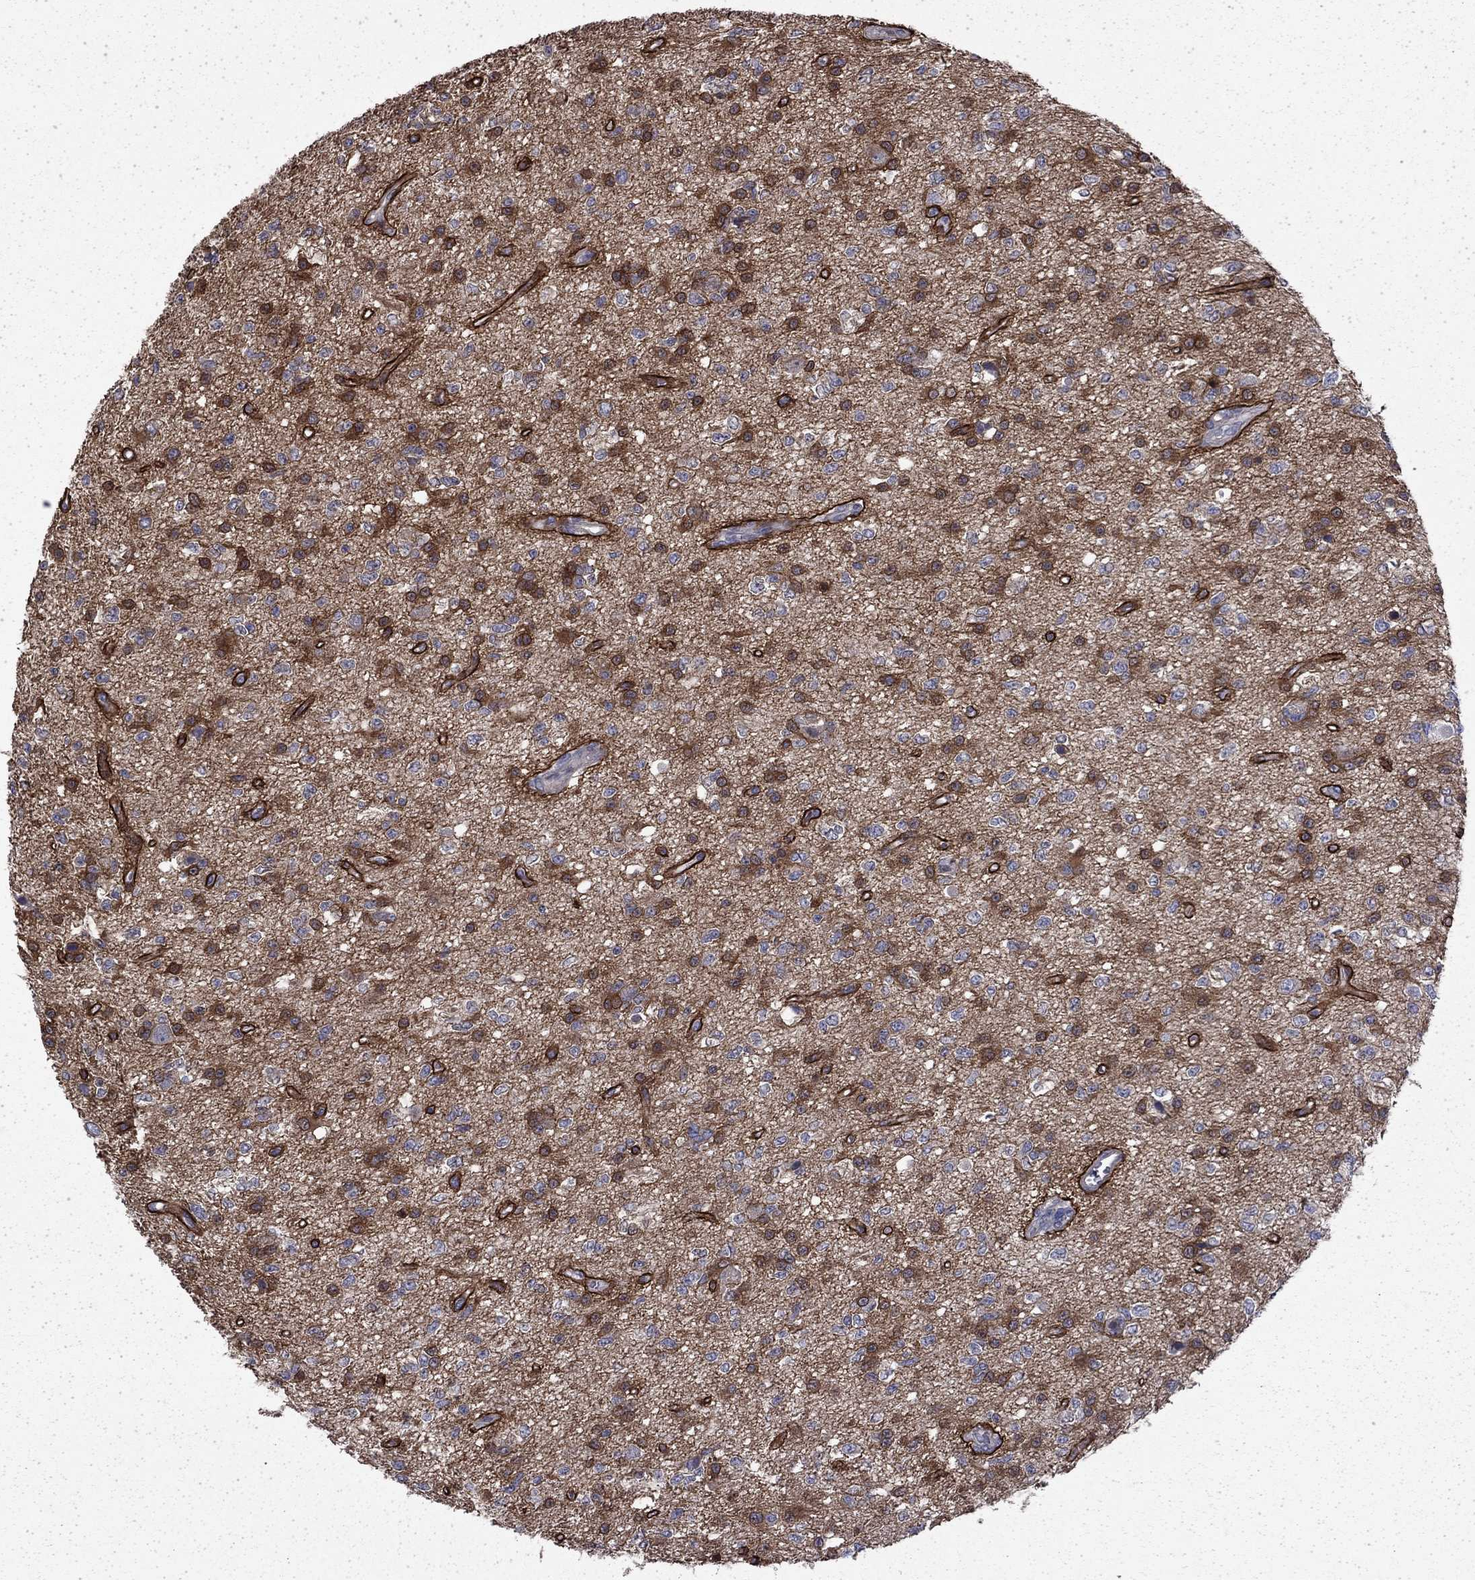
{"staining": {"intensity": "strong", "quantity": "25%-75%", "location": "cytoplasmic/membranous"}, "tissue": "glioma", "cell_type": "Tumor cells", "image_type": "cancer", "snomed": [{"axis": "morphology", "description": "Glioma, malignant, Low grade"}, {"axis": "topography", "description": "Brain"}], "caption": "Malignant glioma (low-grade) was stained to show a protein in brown. There is high levels of strong cytoplasmic/membranous staining in approximately 25%-75% of tumor cells. (Stains: DAB in brown, nuclei in blue, Microscopy: brightfield microscopy at high magnification).", "gene": "DTNA", "patient": {"sex": "female", "age": 45}}